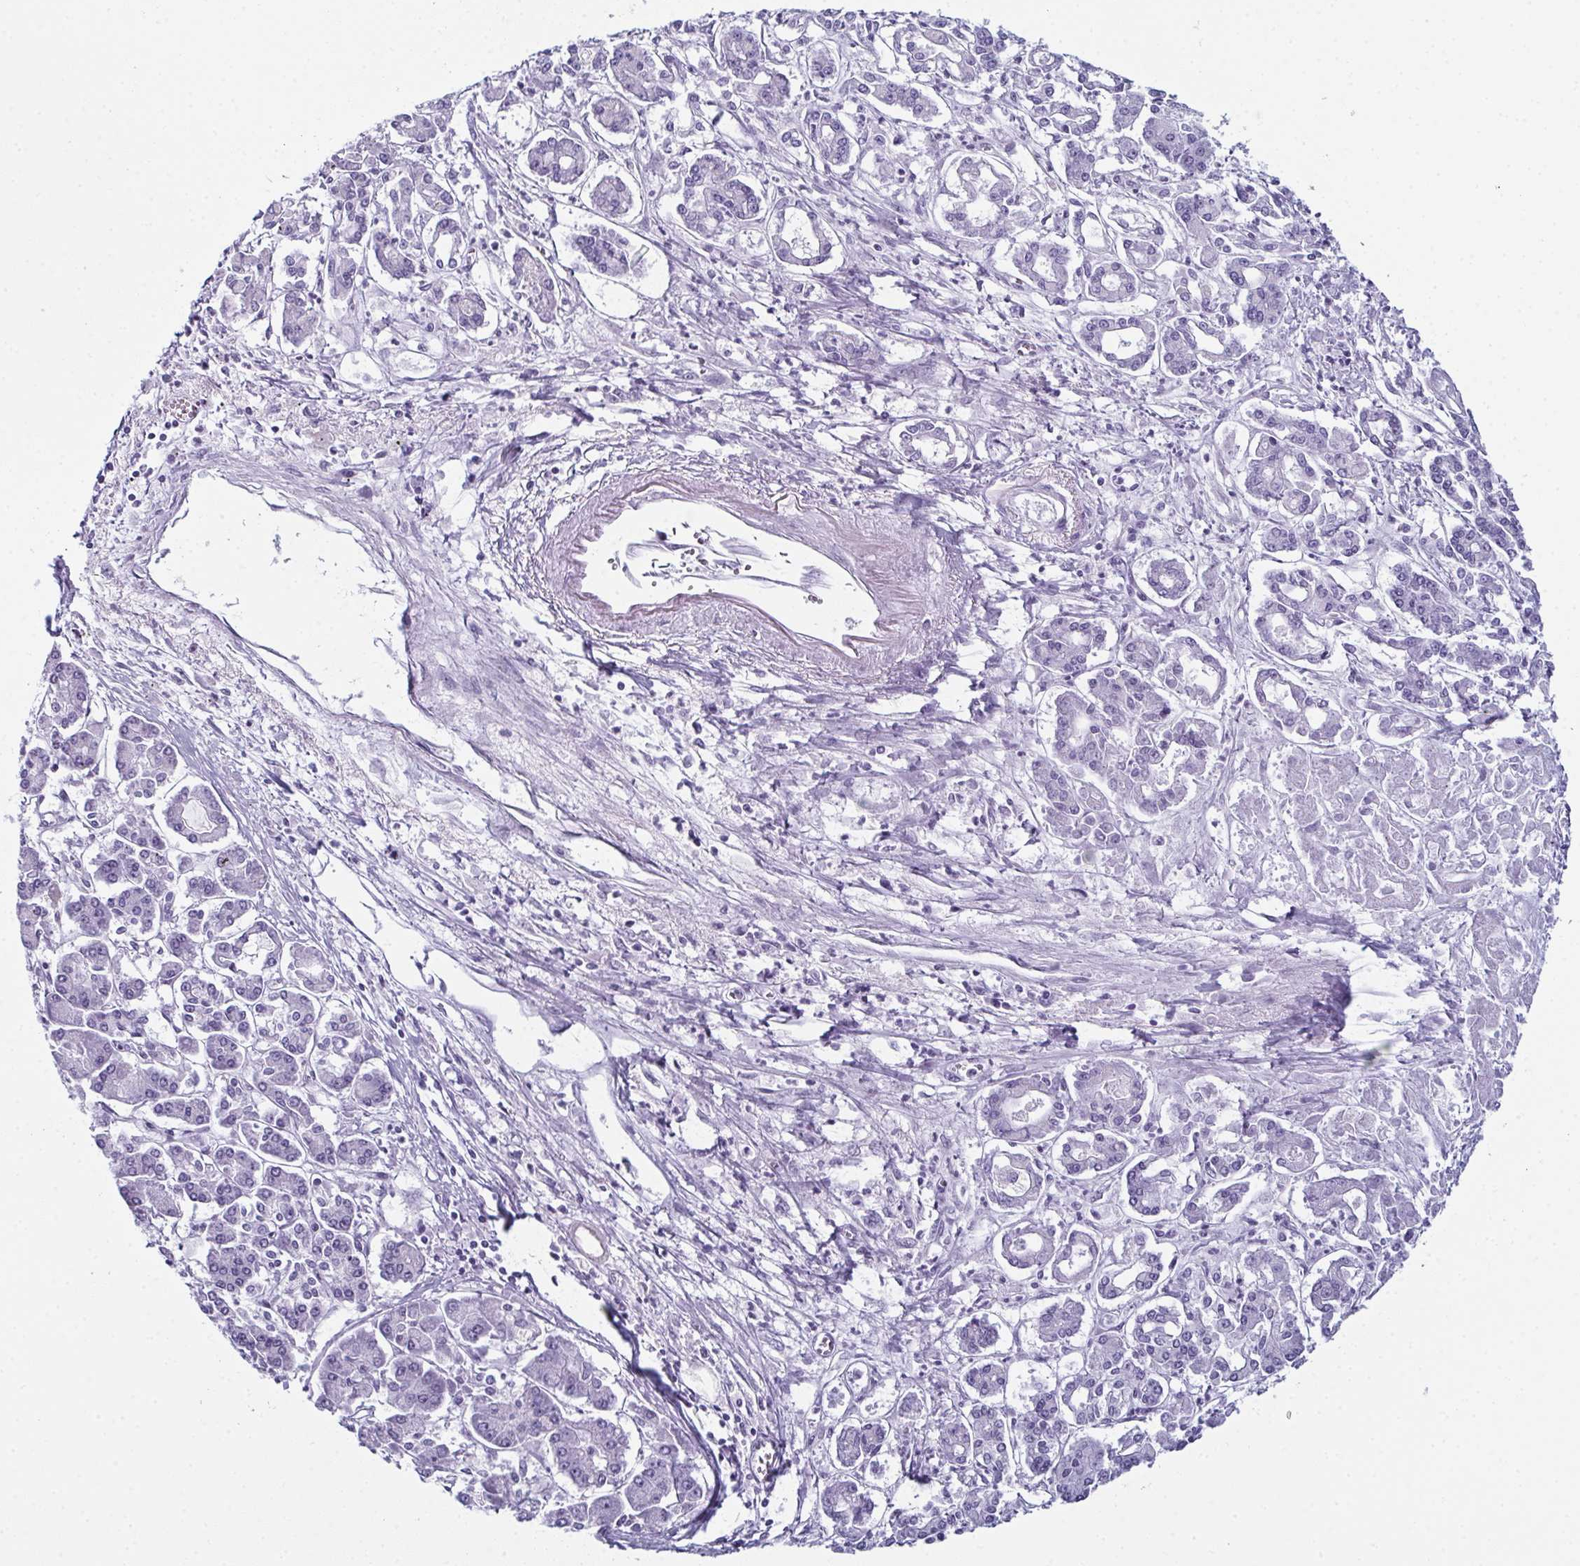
{"staining": {"intensity": "negative", "quantity": "none", "location": "none"}, "tissue": "pancreatic cancer", "cell_type": "Tumor cells", "image_type": "cancer", "snomed": [{"axis": "morphology", "description": "Adenocarcinoma, NOS"}, {"axis": "topography", "description": "Pancreas"}], "caption": "Pancreatic adenocarcinoma stained for a protein using immunohistochemistry demonstrates no expression tumor cells.", "gene": "ENKUR", "patient": {"sex": "male", "age": 85}}